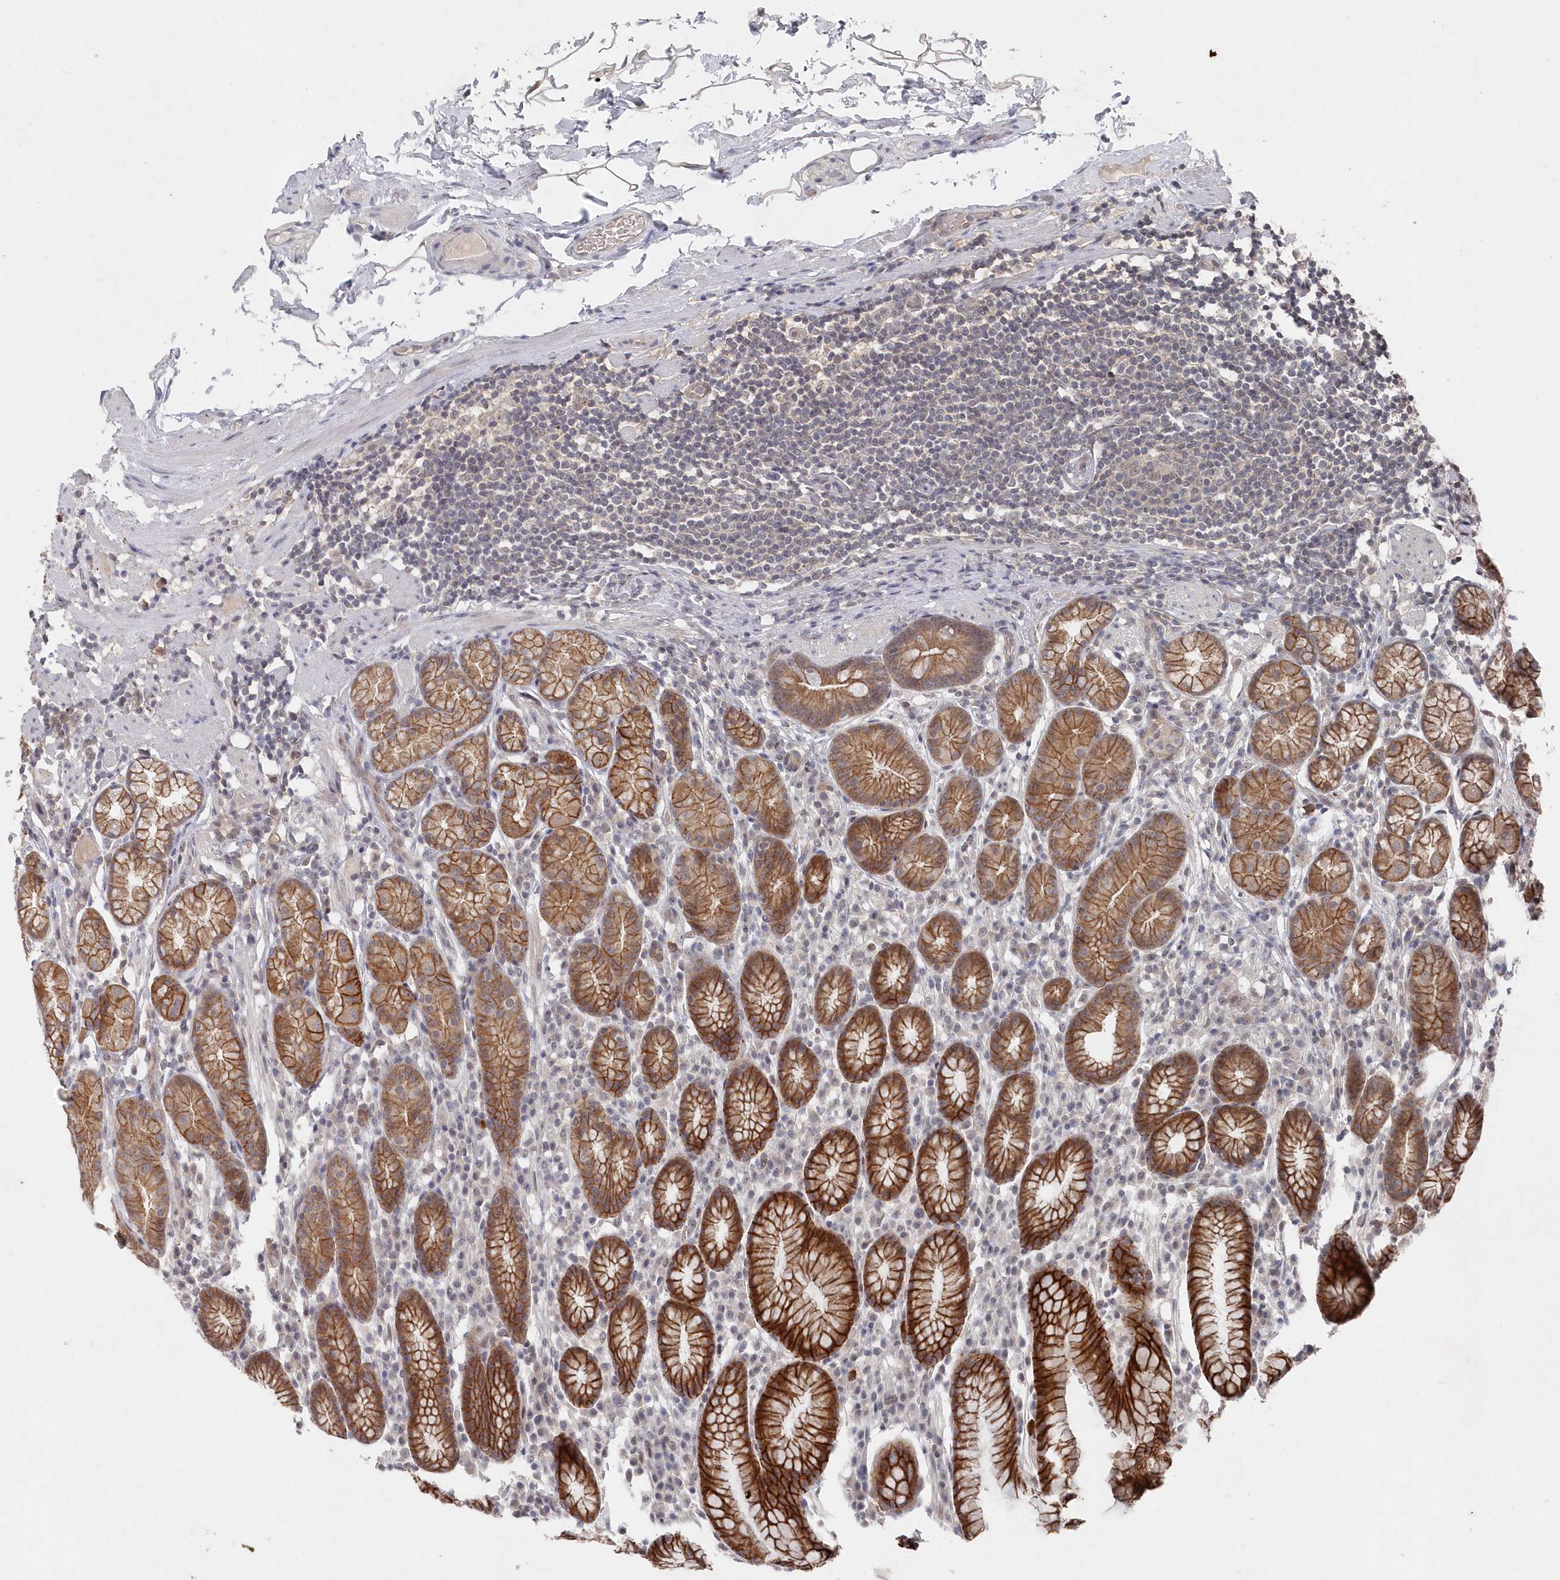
{"staining": {"intensity": "strong", "quantity": ">75%", "location": "cytoplasmic/membranous"}, "tissue": "stomach", "cell_type": "Glandular cells", "image_type": "normal", "snomed": [{"axis": "morphology", "description": "Normal tissue, NOS"}, {"axis": "topography", "description": "Stomach, lower"}], "caption": "Immunohistochemistry (IHC) (DAB) staining of benign stomach displays strong cytoplasmic/membranous protein expression in about >75% of glandular cells.", "gene": "VSIG2", "patient": {"sex": "male", "age": 52}}